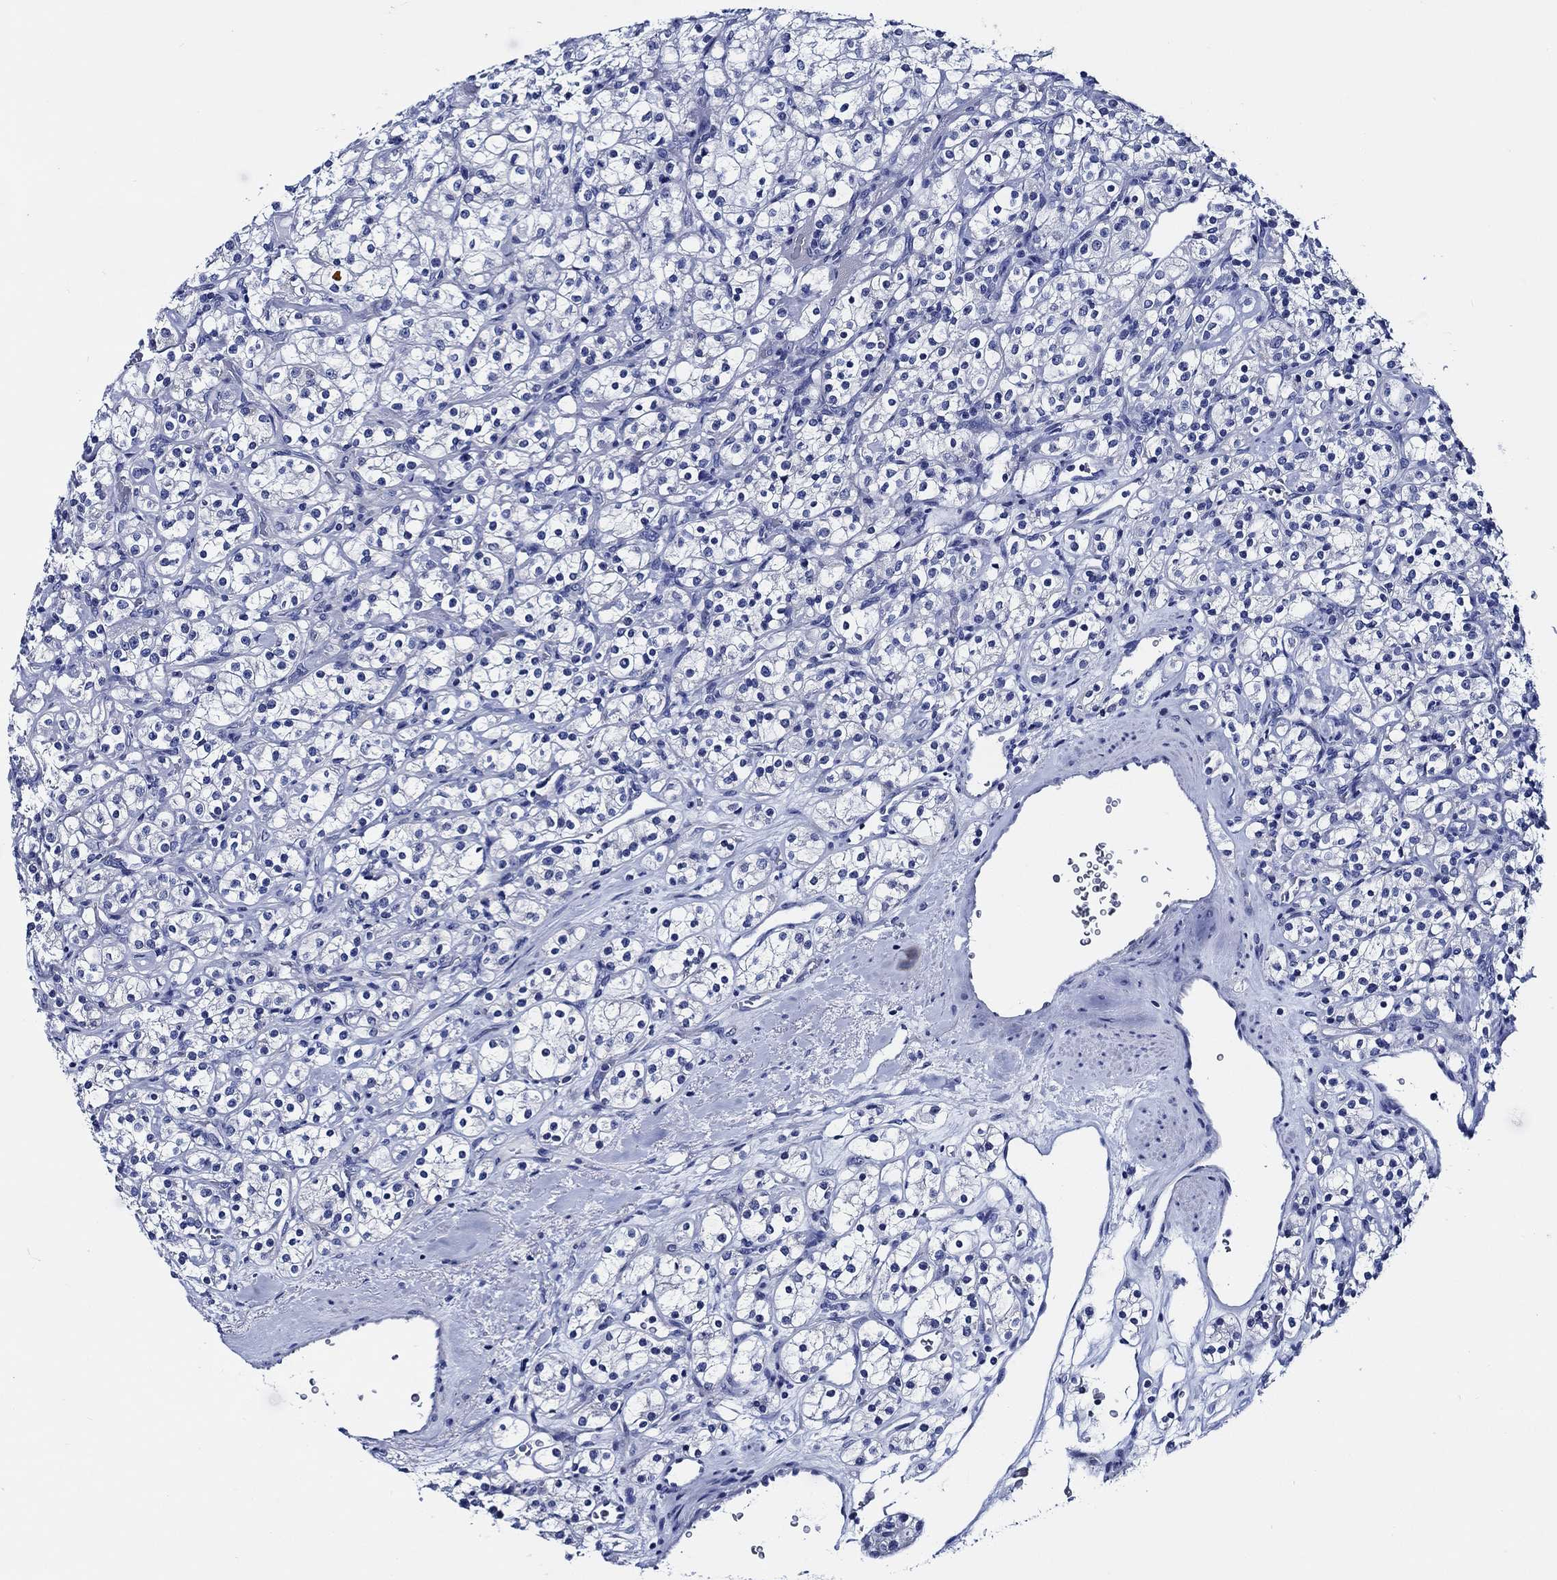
{"staining": {"intensity": "negative", "quantity": "none", "location": "none"}, "tissue": "renal cancer", "cell_type": "Tumor cells", "image_type": "cancer", "snomed": [{"axis": "morphology", "description": "Adenocarcinoma, NOS"}, {"axis": "topography", "description": "Kidney"}], "caption": "Human renal adenocarcinoma stained for a protein using immunohistochemistry displays no expression in tumor cells.", "gene": "WDR62", "patient": {"sex": "male", "age": 77}}